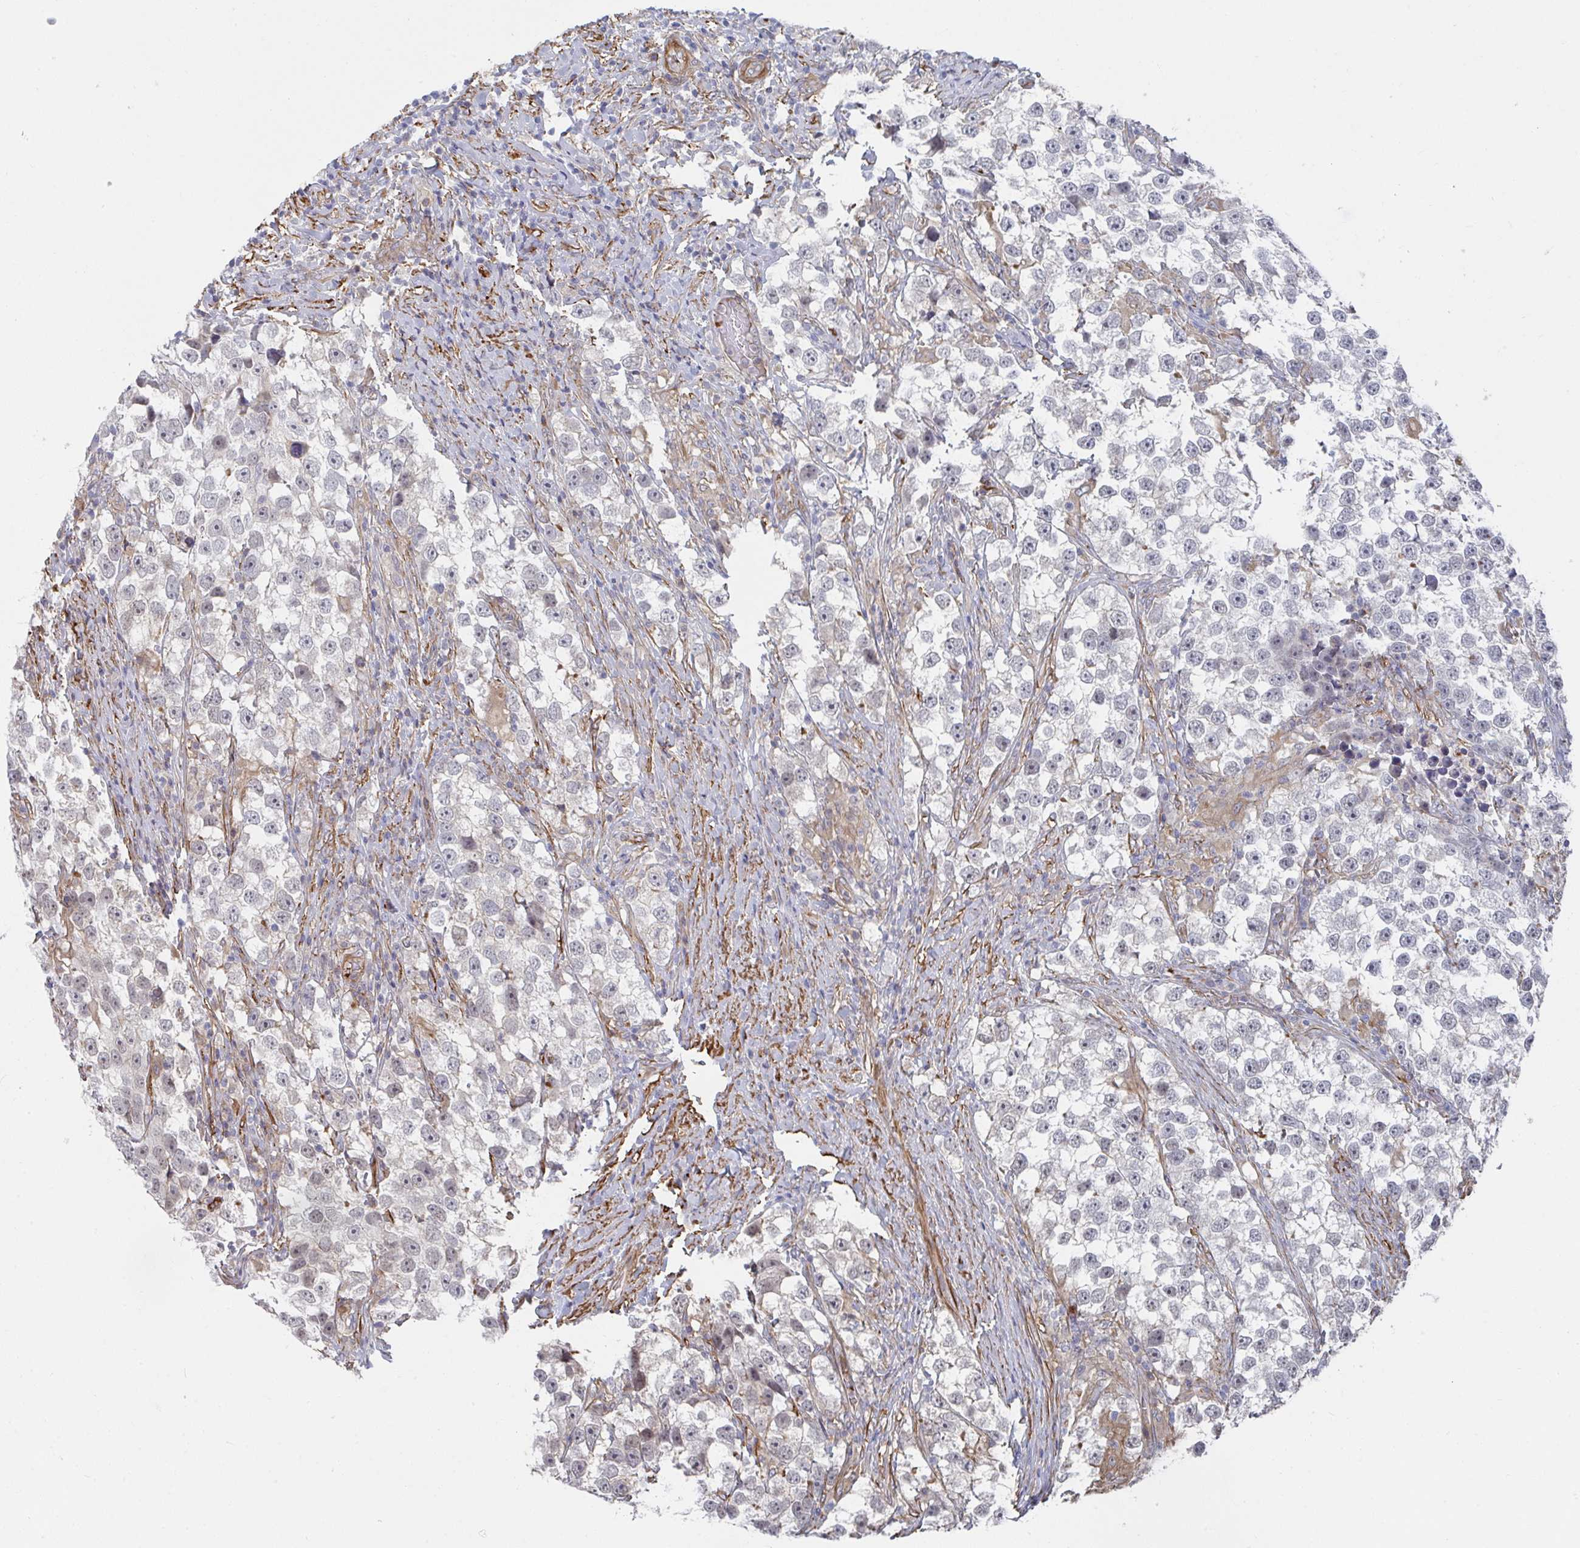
{"staining": {"intensity": "negative", "quantity": "none", "location": "none"}, "tissue": "testis cancer", "cell_type": "Tumor cells", "image_type": "cancer", "snomed": [{"axis": "morphology", "description": "Seminoma, NOS"}, {"axis": "topography", "description": "Testis"}], "caption": "Testis cancer was stained to show a protein in brown. There is no significant expression in tumor cells.", "gene": "NEURL4", "patient": {"sex": "male", "age": 46}}